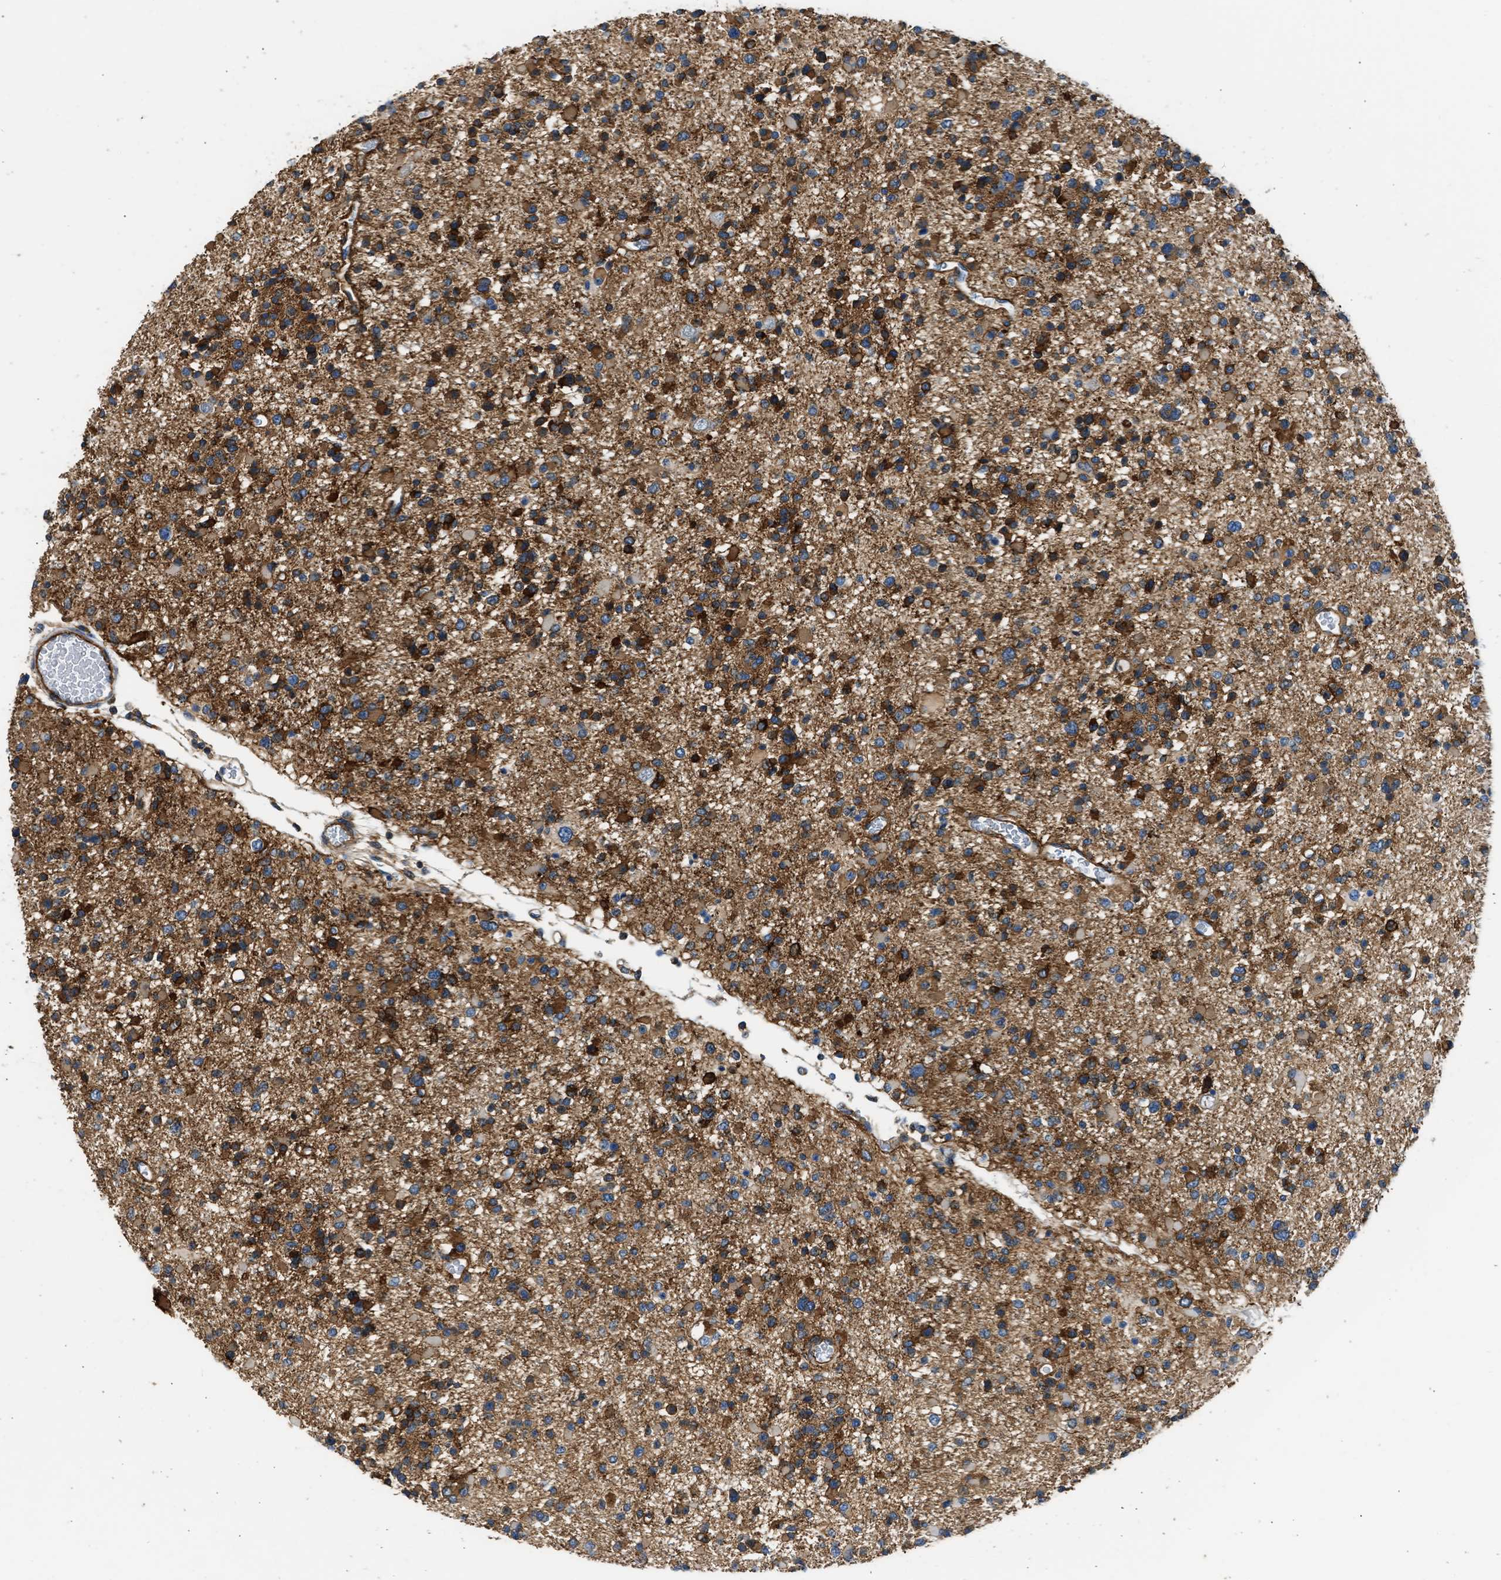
{"staining": {"intensity": "strong", "quantity": ">75%", "location": "cytoplasmic/membranous"}, "tissue": "glioma", "cell_type": "Tumor cells", "image_type": "cancer", "snomed": [{"axis": "morphology", "description": "Glioma, malignant, Low grade"}, {"axis": "topography", "description": "Brain"}], "caption": "Protein staining shows strong cytoplasmic/membranous staining in approximately >75% of tumor cells in low-grade glioma (malignant).", "gene": "SEPTIN2", "patient": {"sex": "female", "age": 22}}